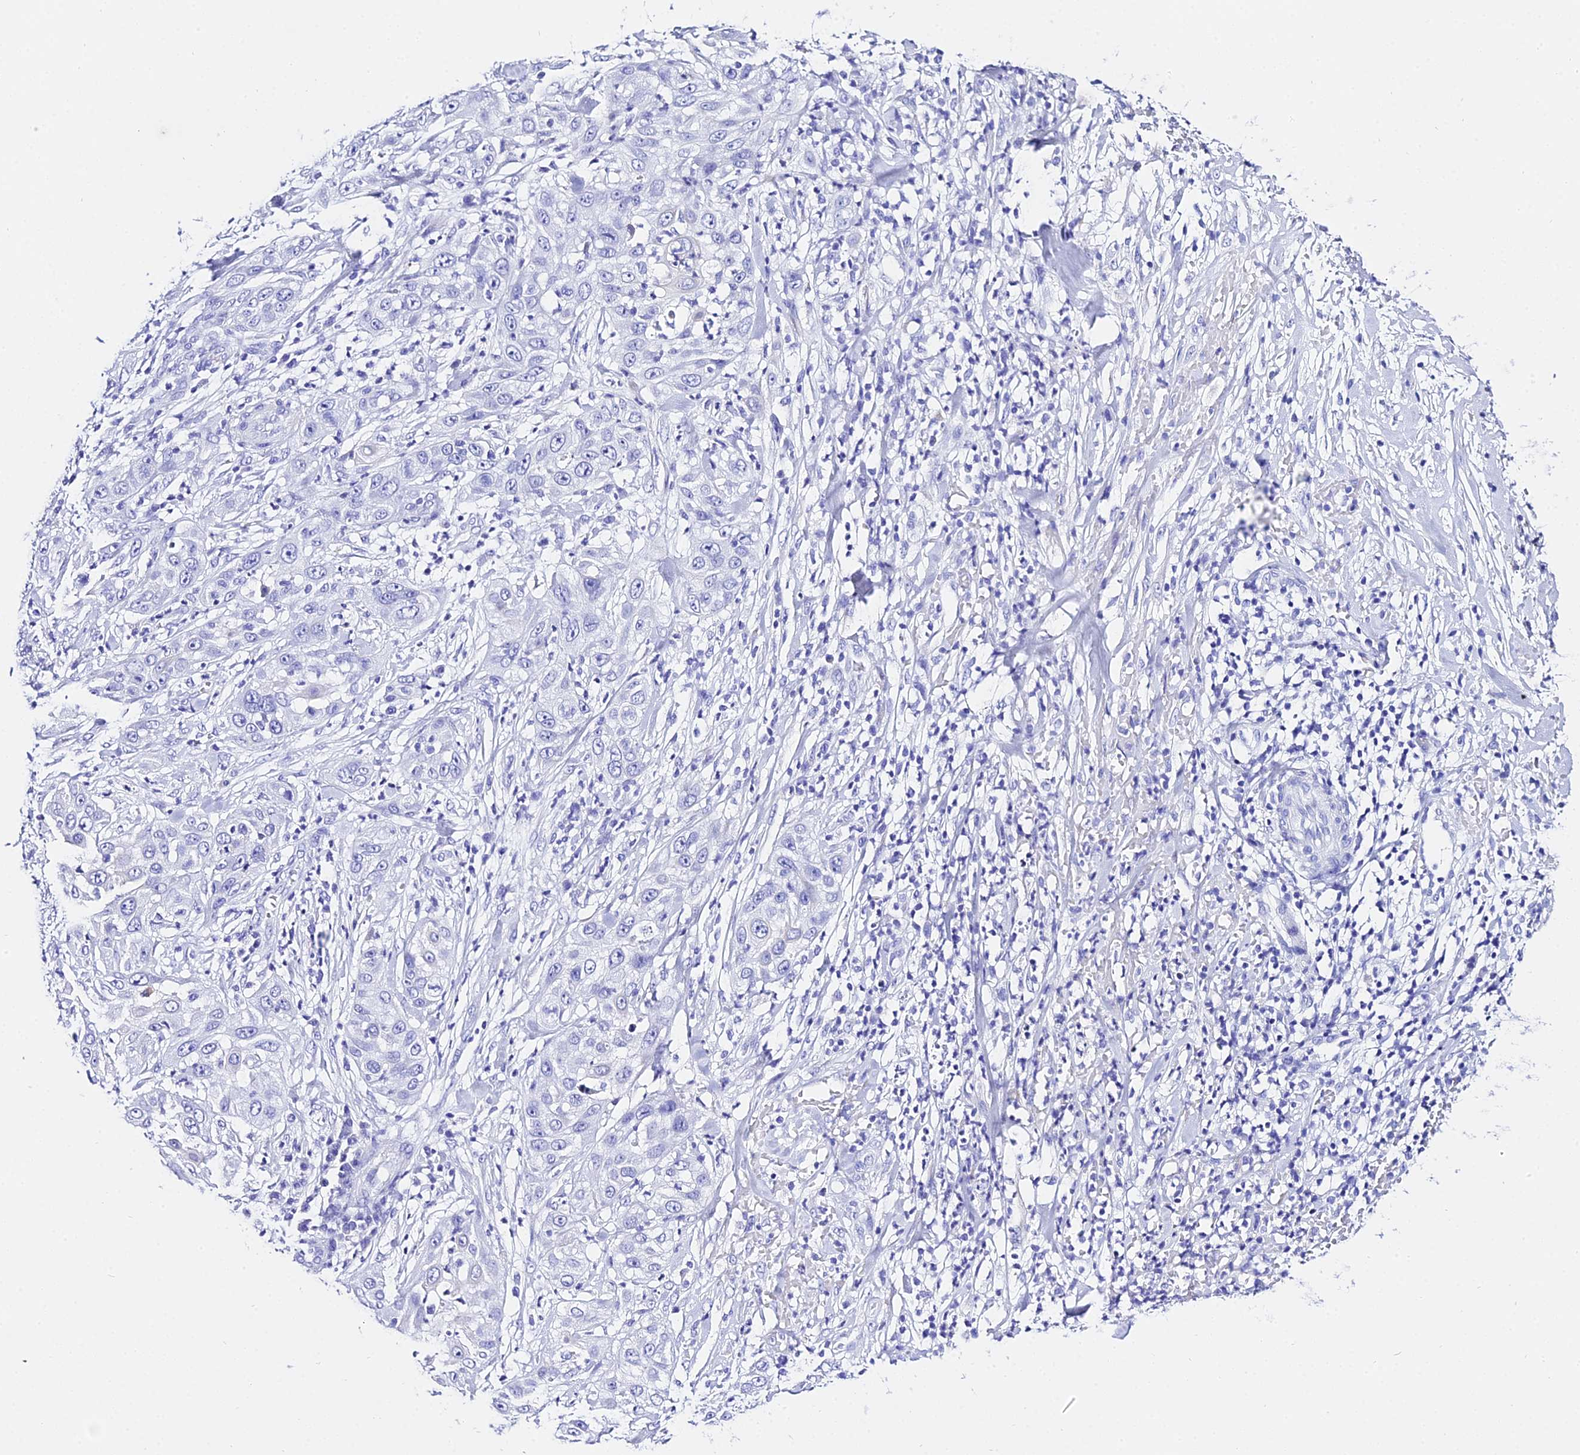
{"staining": {"intensity": "negative", "quantity": "none", "location": "none"}, "tissue": "skin cancer", "cell_type": "Tumor cells", "image_type": "cancer", "snomed": [{"axis": "morphology", "description": "Squamous cell carcinoma, NOS"}, {"axis": "topography", "description": "Skin"}], "caption": "Skin cancer was stained to show a protein in brown. There is no significant positivity in tumor cells. (Stains: DAB immunohistochemistry (IHC) with hematoxylin counter stain, Microscopy: brightfield microscopy at high magnification).", "gene": "TRMT44", "patient": {"sex": "female", "age": 44}}